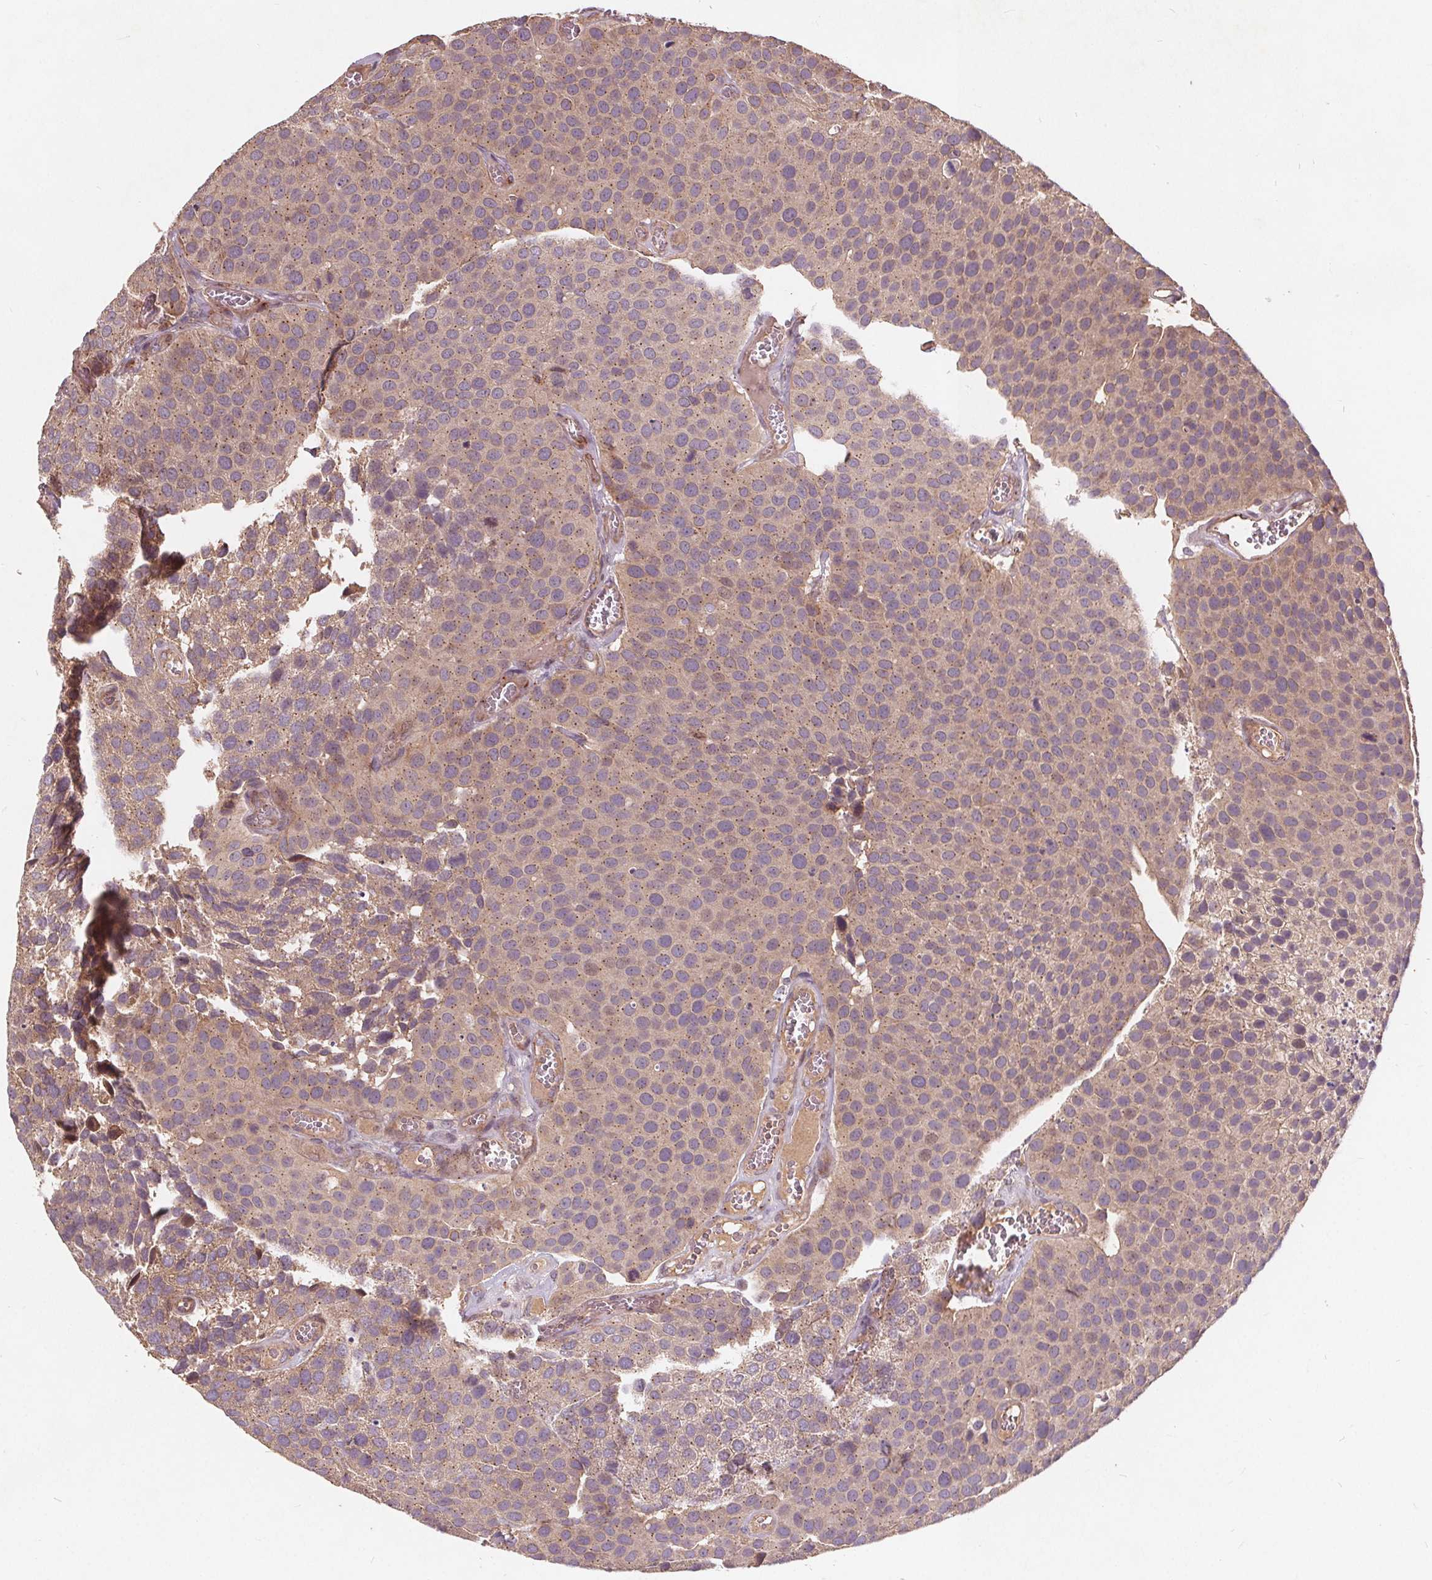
{"staining": {"intensity": "weak", "quantity": "25%-75%", "location": "cytoplasmic/membranous"}, "tissue": "urothelial cancer", "cell_type": "Tumor cells", "image_type": "cancer", "snomed": [{"axis": "morphology", "description": "Urothelial carcinoma, Low grade"}, {"axis": "topography", "description": "Urinary bladder"}], "caption": "This is an image of immunohistochemistry (IHC) staining of urothelial cancer, which shows weak staining in the cytoplasmic/membranous of tumor cells.", "gene": "CSNK1G2", "patient": {"sex": "female", "age": 69}}